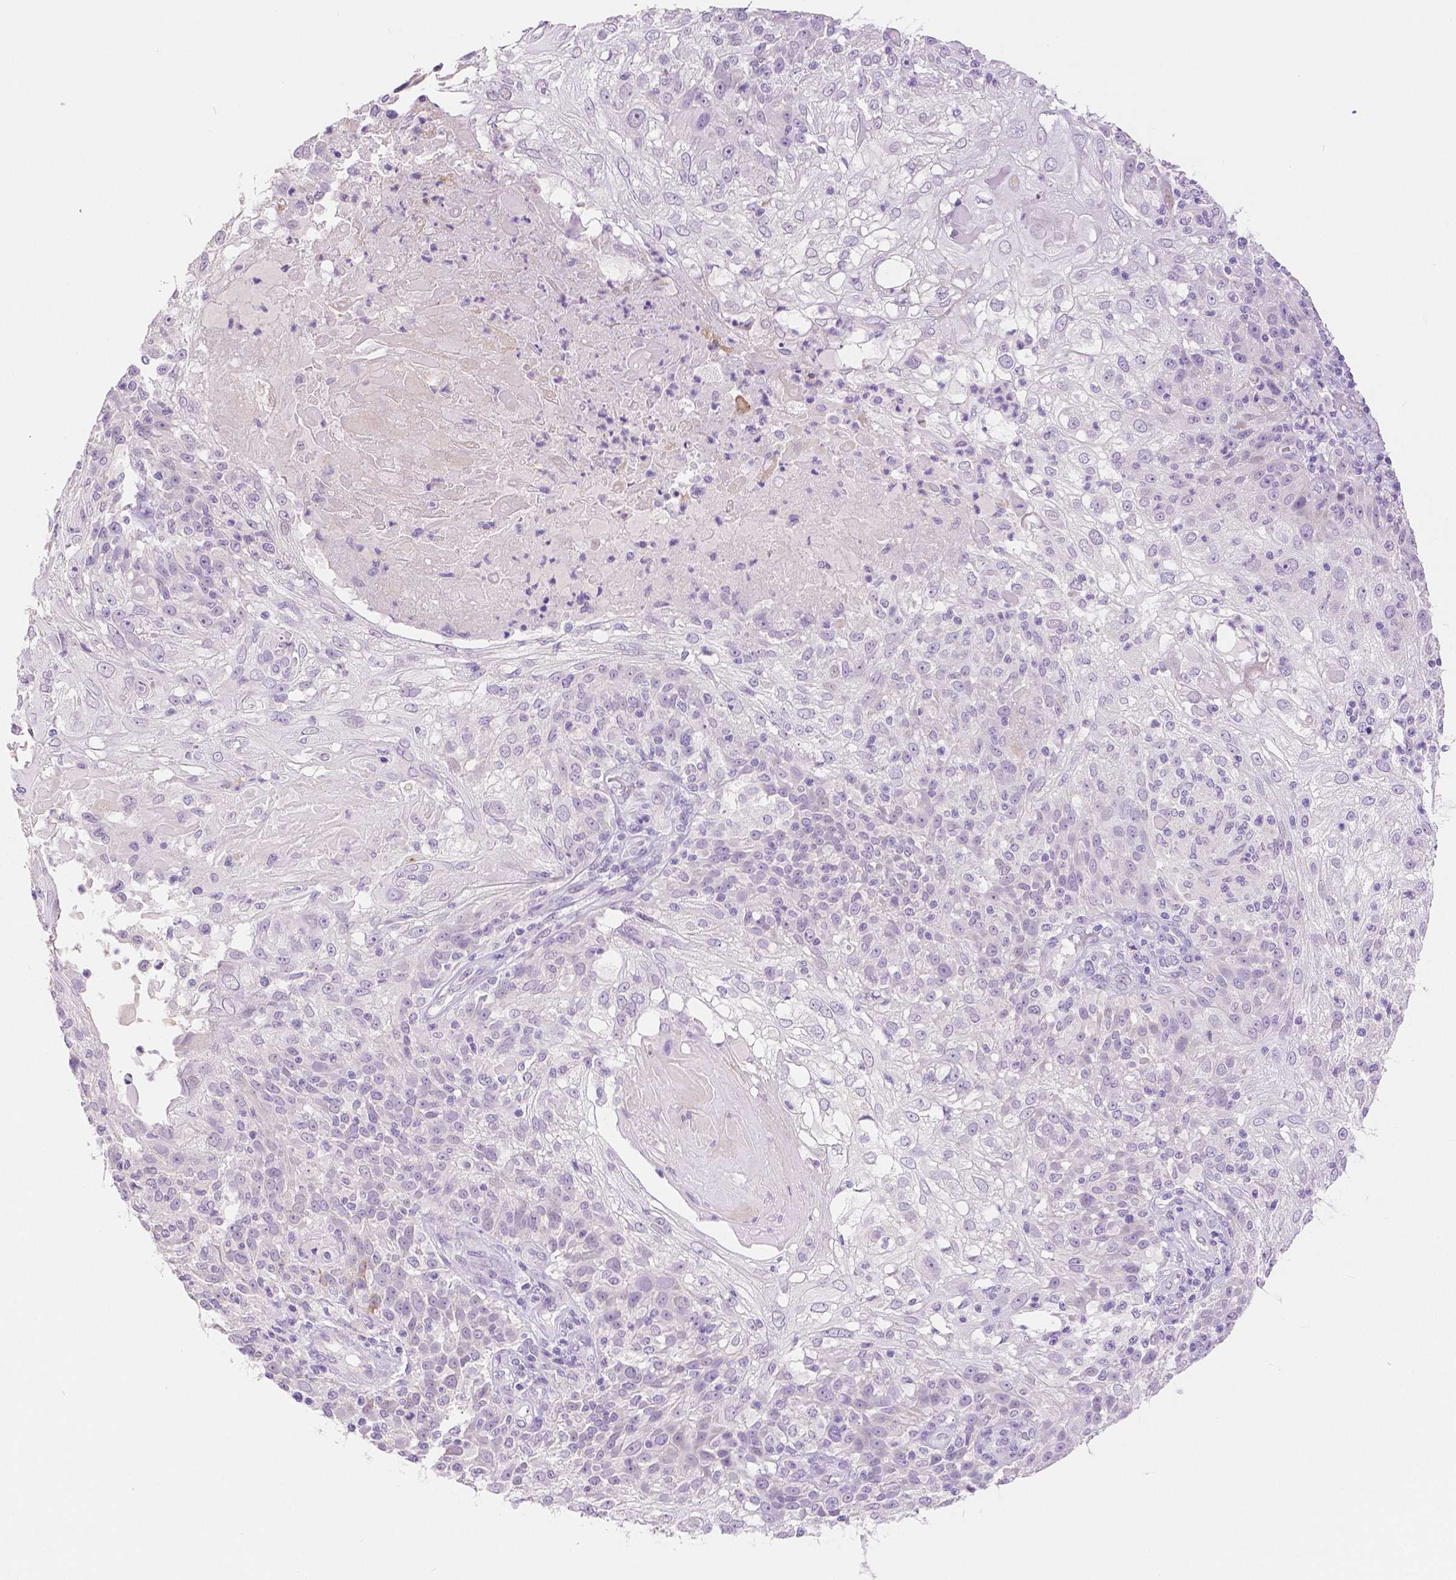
{"staining": {"intensity": "negative", "quantity": "none", "location": "none"}, "tissue": "skin cancer", "cell_type": "Tumor cells", "image_type": "cancer", "snomed": [{"axis": "morphology", "description": "Normal tissue, NOS"}, {"axis": "morphology", "description": "Squamous cell carcinoma, NOS"}, {"axis": "topography", "description": "Skin"}], "caption": "Immunohistochemistry photomicrograph of human skin cancer (squamous cell carcinoma) stained for a protein (brown), which displays no expression in tumor cells.", "gene": "HNF1B", "patient": {"sex": "female", "age": 83}}